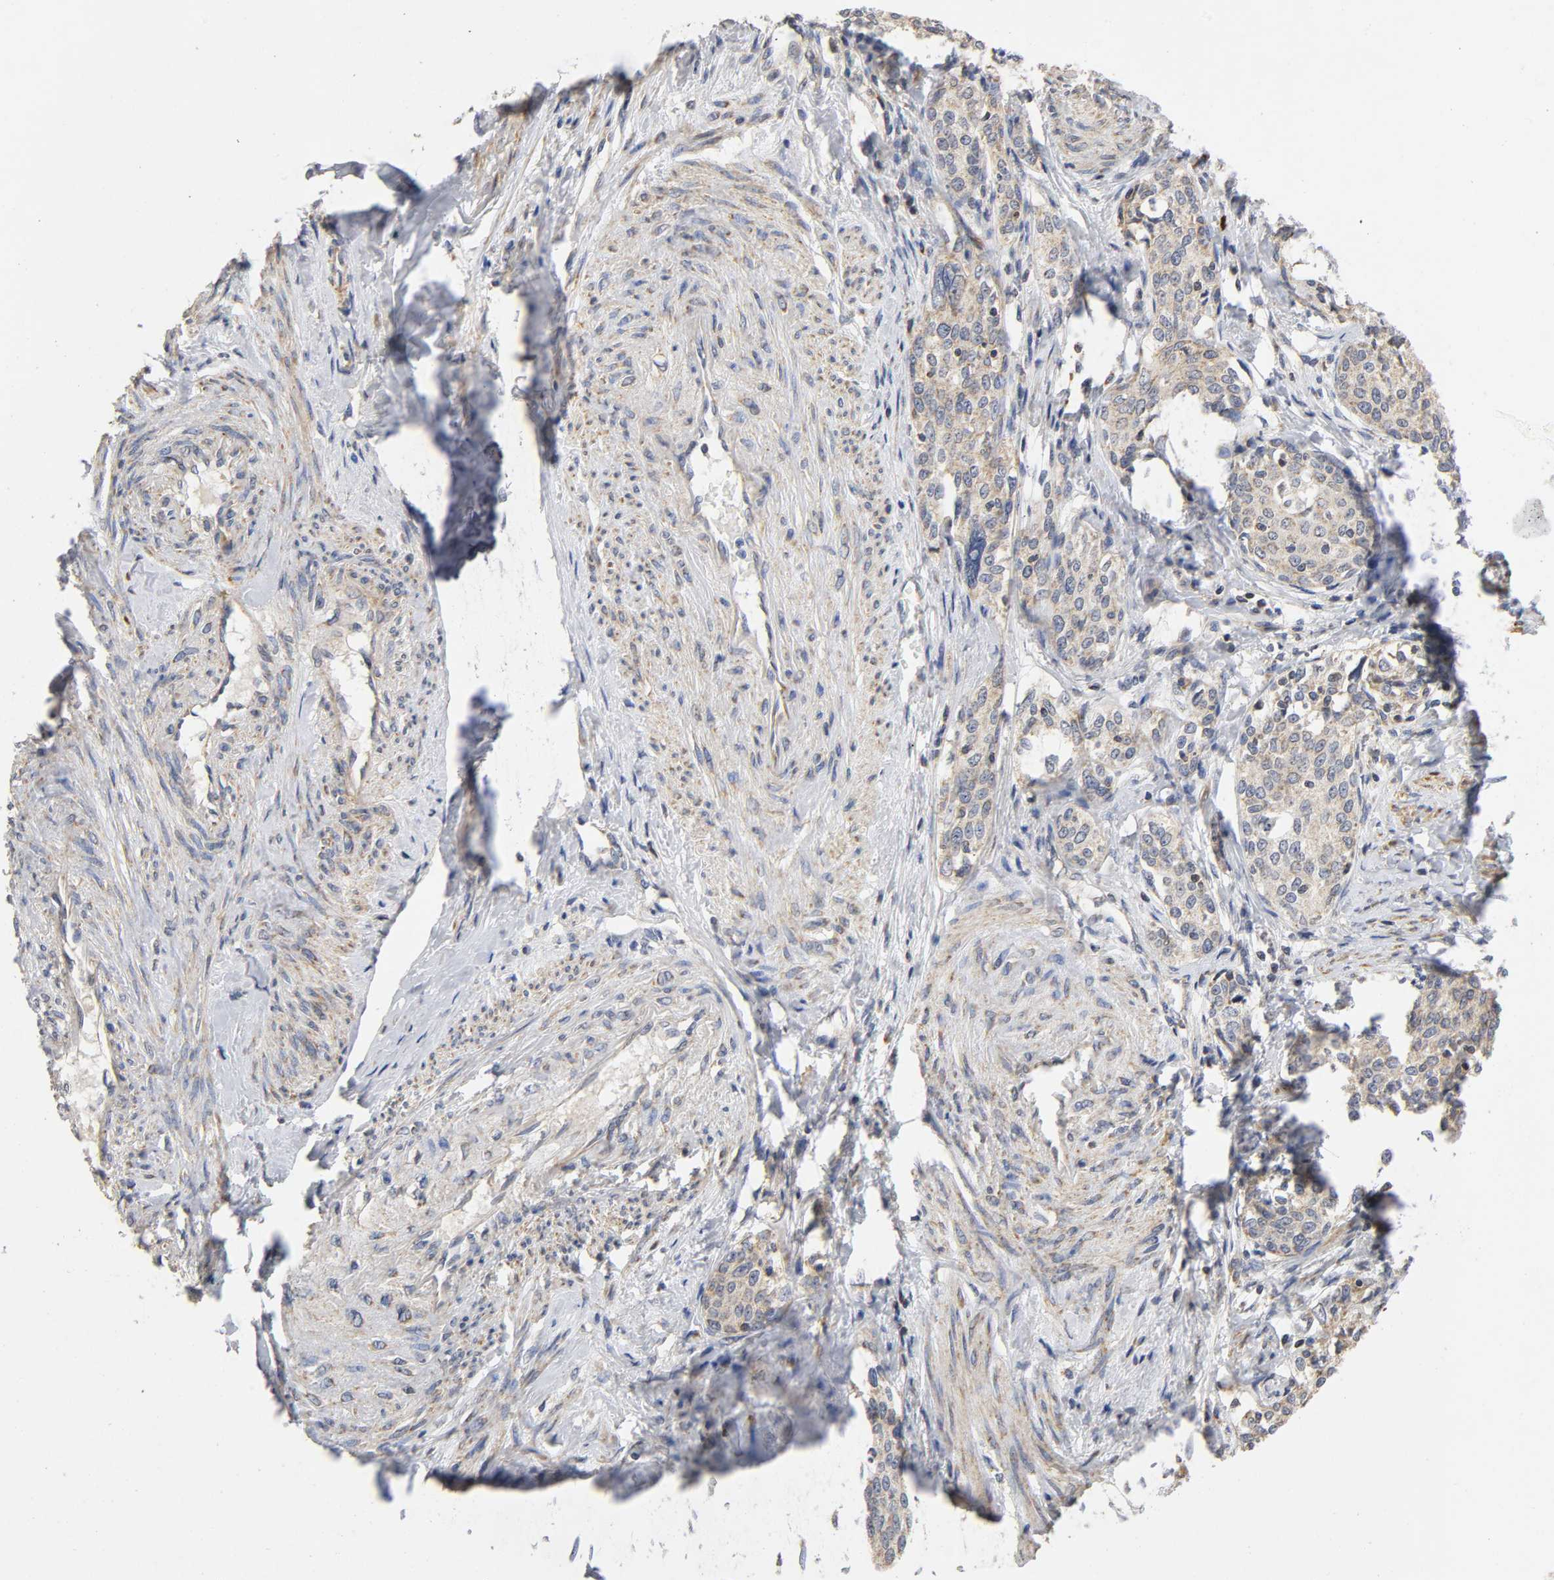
{"staining": {"intensity": "weak", "quantity": ">75%", "location": "cytoplasmic/membranous"}, "tissue": "cervical cancer", "cell_type": "Tumor cells", "image_type": "cancer", "snomed": [{"axis": "morphology", "description": "Squamous cell carcinoma, NOS"}, {"axis": "morphology", "description": "Adenocarcinoma, NOS"}, {"axis": "topography", "description": "Cervix"}], "caption": "The immunohistochemical stain labels weak cytoplasmic/membranous staining in tumor cells of adenocarcinoma (cervical) tissue. (DAB (3,3'-diaminobenzidine) = brown stain, brightfield microscopy at high magnification).", "gene": "SYT16", "patient": {"sex": "female", "age": 52}}